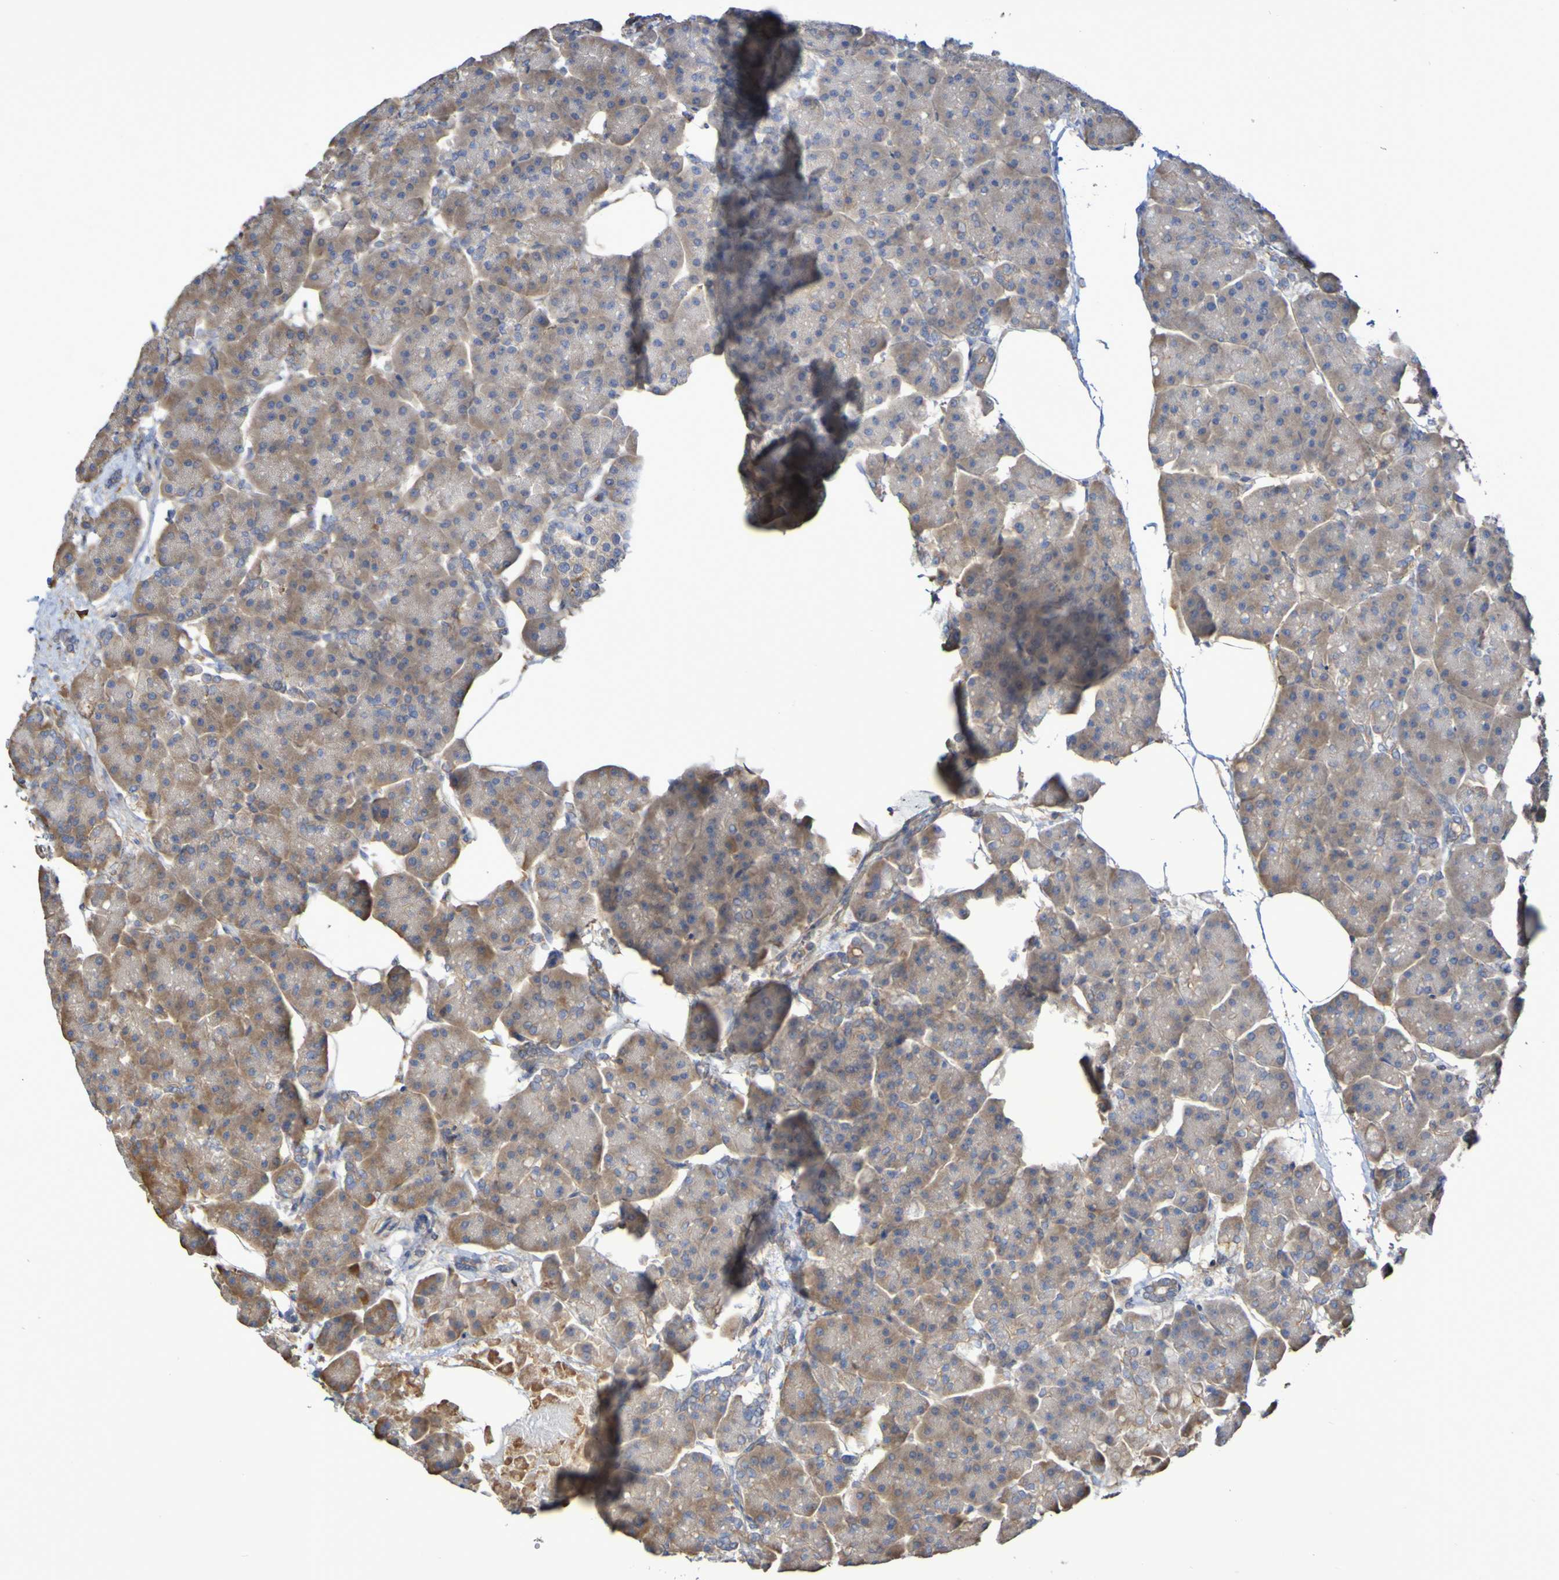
{"staining": {"intensity": "moderate", "quantity": "<25%", "location": "cytoplasmic/membranous"}, "tissue": "pancreas", "cell_type": "Exocrine glandular cells", "image_type": "normal", "snomed": [{"axis": "morphology", "description": "Normal tissue, NOS"}, {"axis": "topography", "description": "Pancreas"}], "caption": "Immunohistochemistry (IHC) of unremarkable pancreas exhibits low levels of moderate cytoplasmic/membranous expression in approximately <25% of exocrine glandular cells.", "gene": "SYNJ1", "patient": {"sex": "female", "age": 70}}